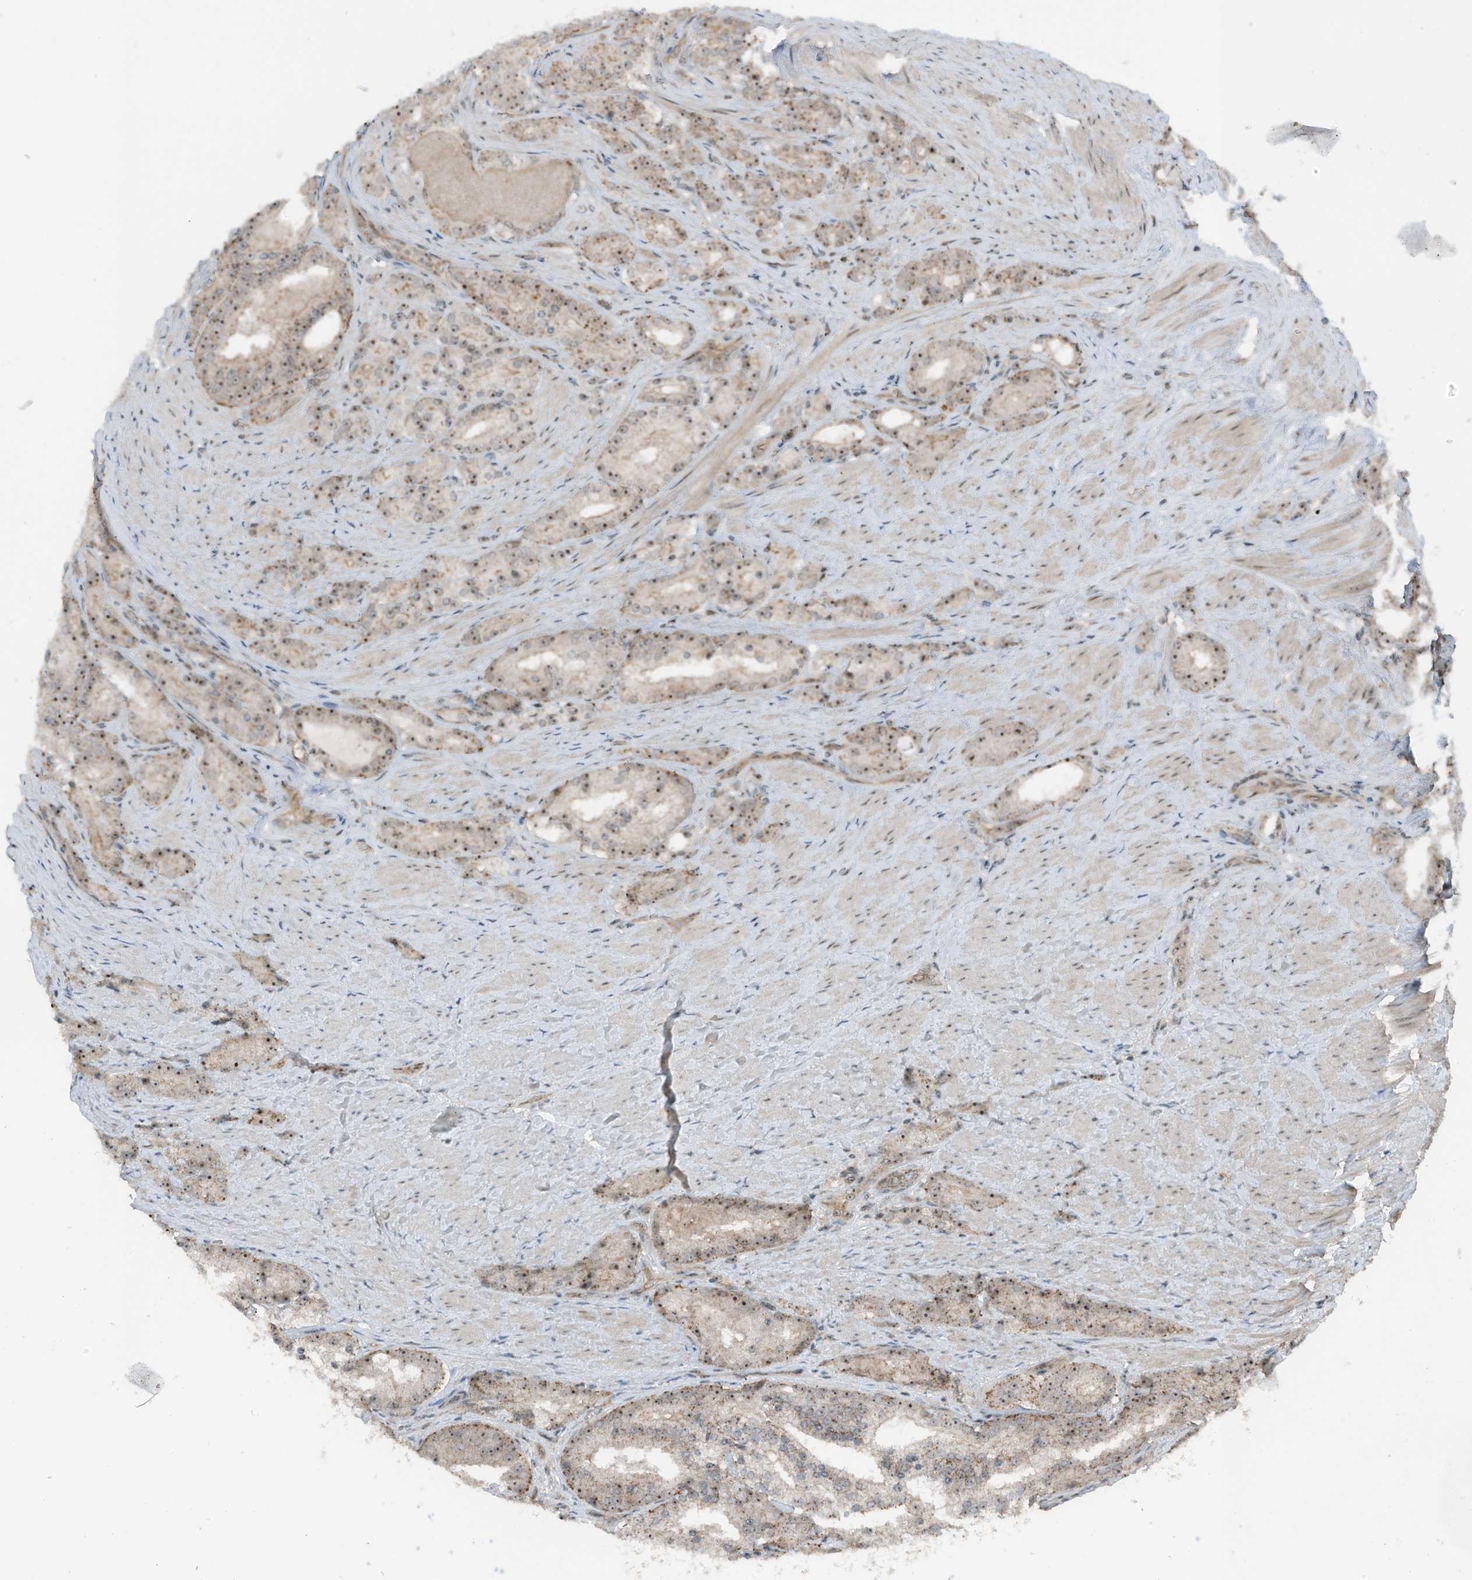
{"staining": {"intensity": "moderate", "quantity": ">75%", "location": "cytoplasmic/membranous,nuclear"}, "tissue": "prostate cancer", "cell_type": "Tumor cells", "image_type": "cancer", "snomed": [{"axis": "morphology", "description": "Adenocarcinoma, High grade"}, {"axis": "topography", "description": "Prostate"}], "caption": "There is medium levels of moderate cytoplasmic/membranous and nuclear positivity in tumor cells of adenocarcinoma (high-grade) (prostate), as demonstrated by immunohistochemical staining (brown color).", "gene": "UTP3", "patient": {"sex": "male", "age": 60}}